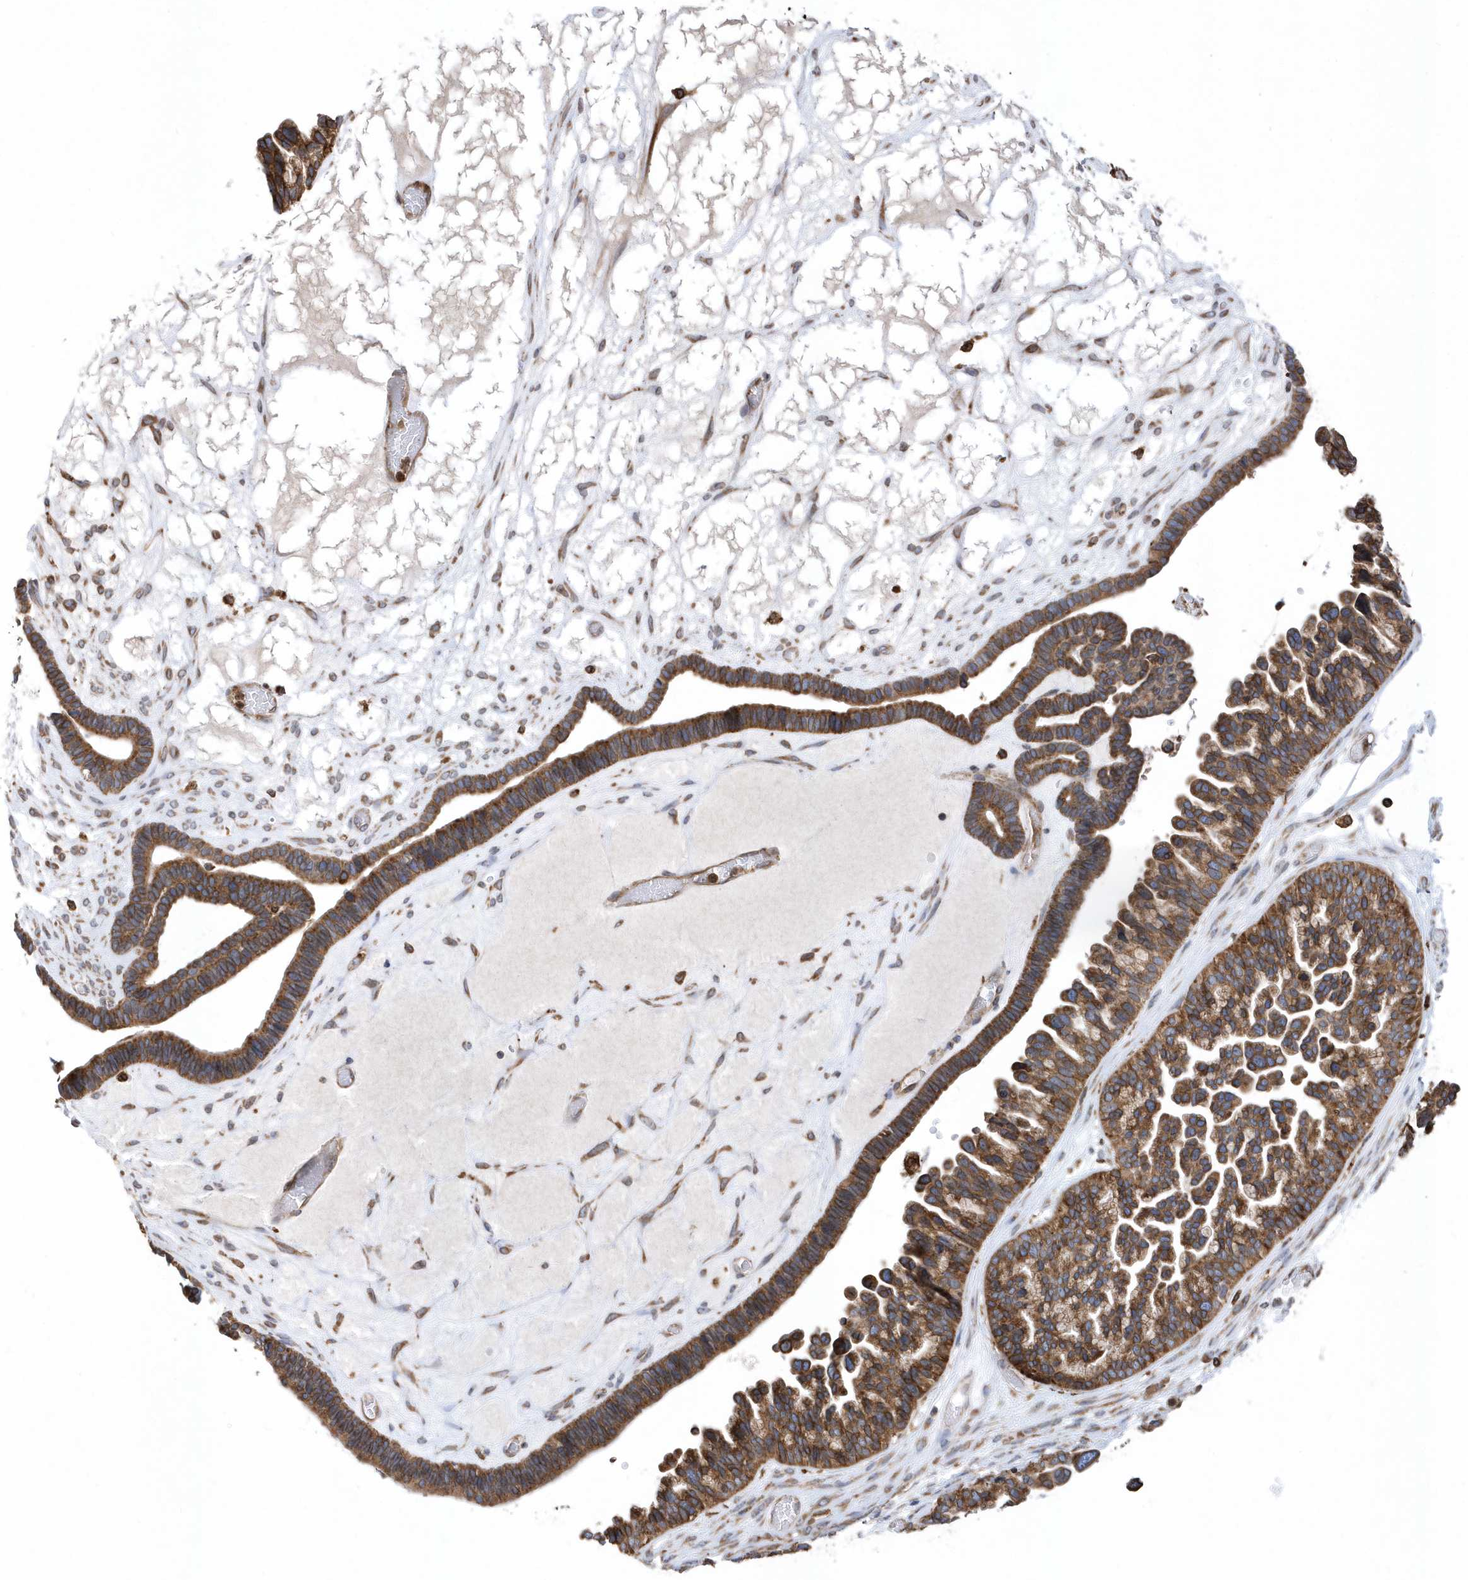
{"staining": {"intensity": "moderate", "quantity": ">75%", "location": "cytoplasmic/membranous"}, "tissue": "ovarian cancer", "cell_type": "Tumor cells", "image_type": "cancer", "snomed": [{"axis": "morphology", "description": "Cystadenocarcinoma, serous, NOS"}, {"axis": "topography", "description": "Ovary"}], "caption": "Protein staining demonstrates moderate cytoplasmic/membranous staining in about >75% of tumor cells in ovarian cancer.", "gene": "VAMP7", "patient": {"sex": "female", "age": 56}}